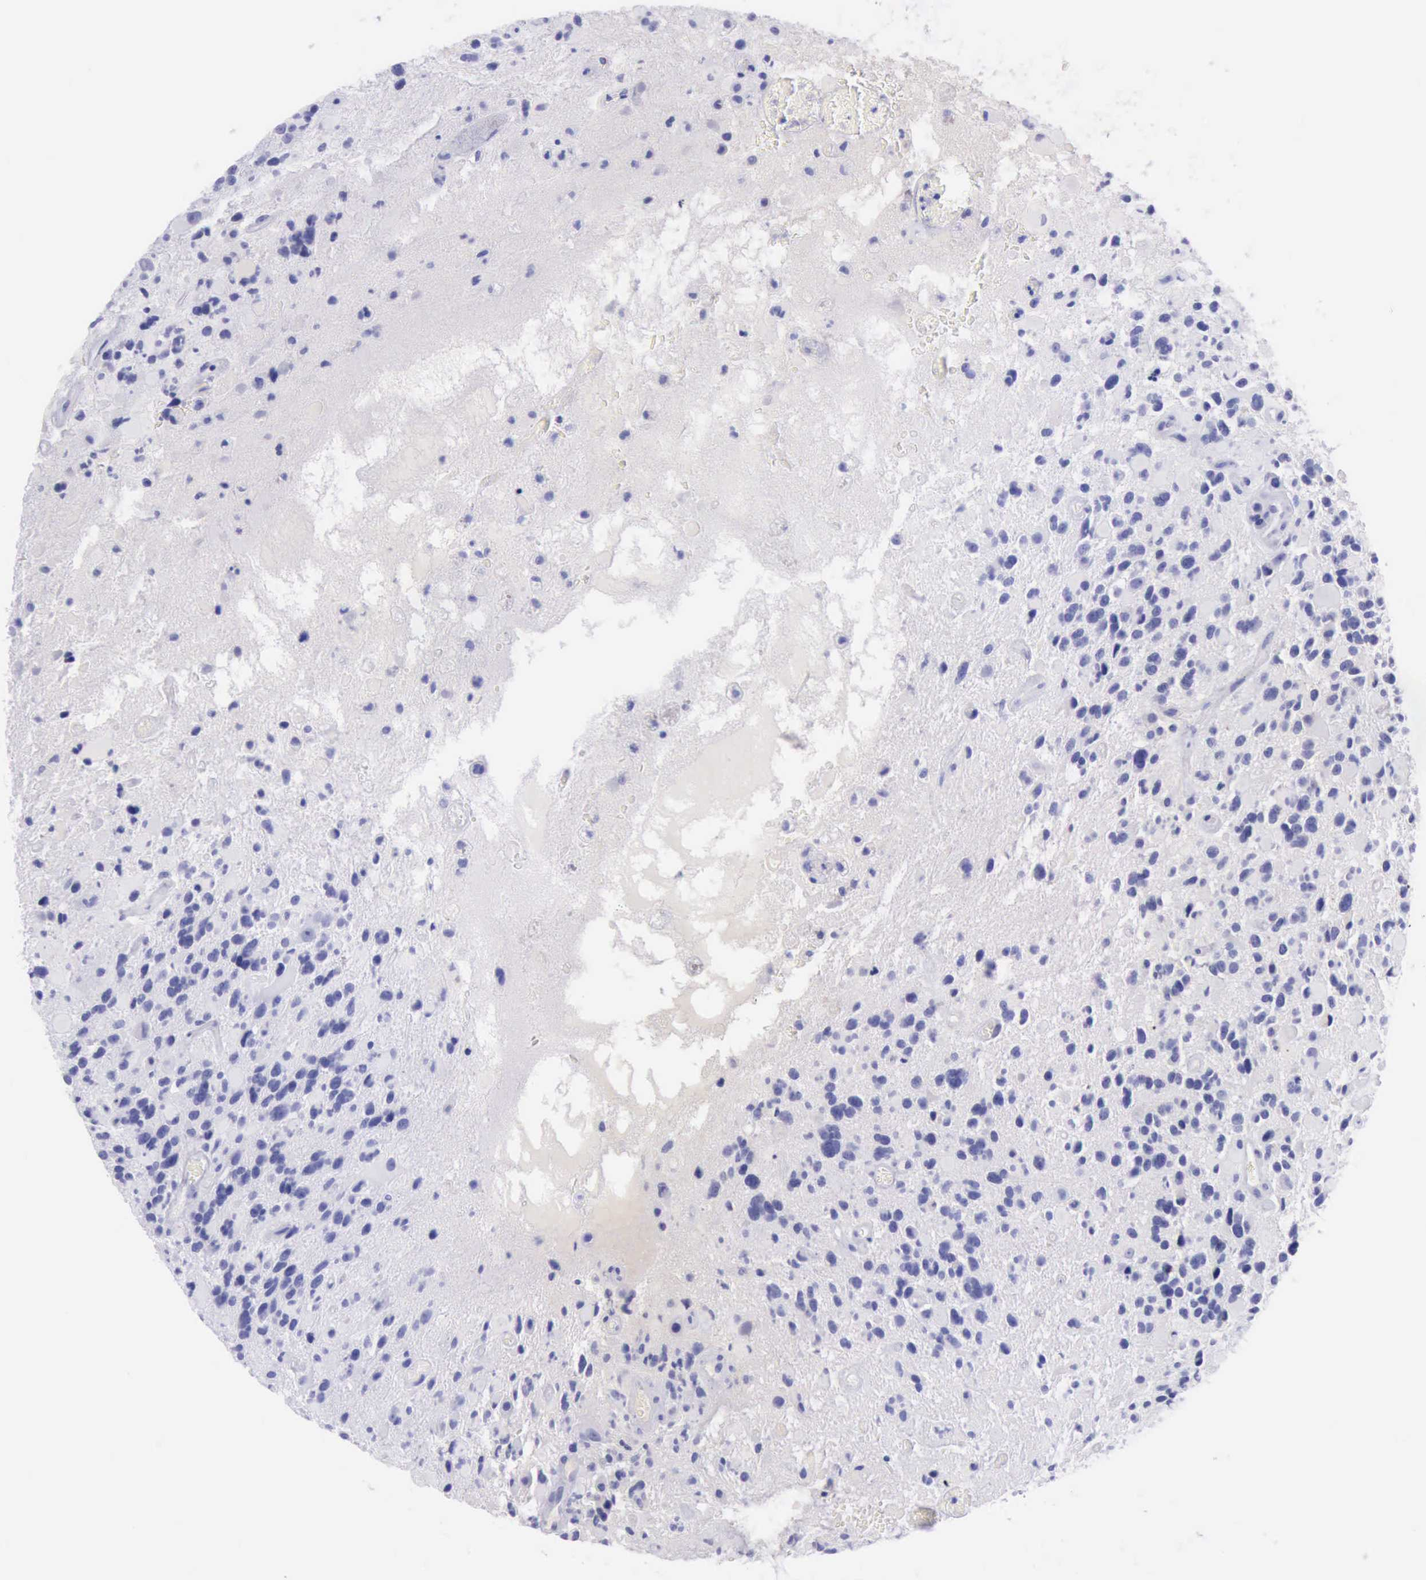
{"staining": {"intensity": "negative", "quantity": "none", "location": "none"}, "tissue": "glioma", "cell_type": "Tumor cells", "image_type": "cancer", "snomed": [{"axis": "morphology", "description": "Glioma, malignant, High grade"}, {"axis": "topography", "description": "Brain"}], "caption": "High magnification brightfield microscopy of glioma stained with DAB (3,3'-diaminobenzidine) (brown) and counterstained with hematoxylin (blue): tumor cells show no significant staining. (IHC, brightfield microscopy, high magnification).", "gene": "KRT8", "patient": {"sex": "female", "age": 37}}